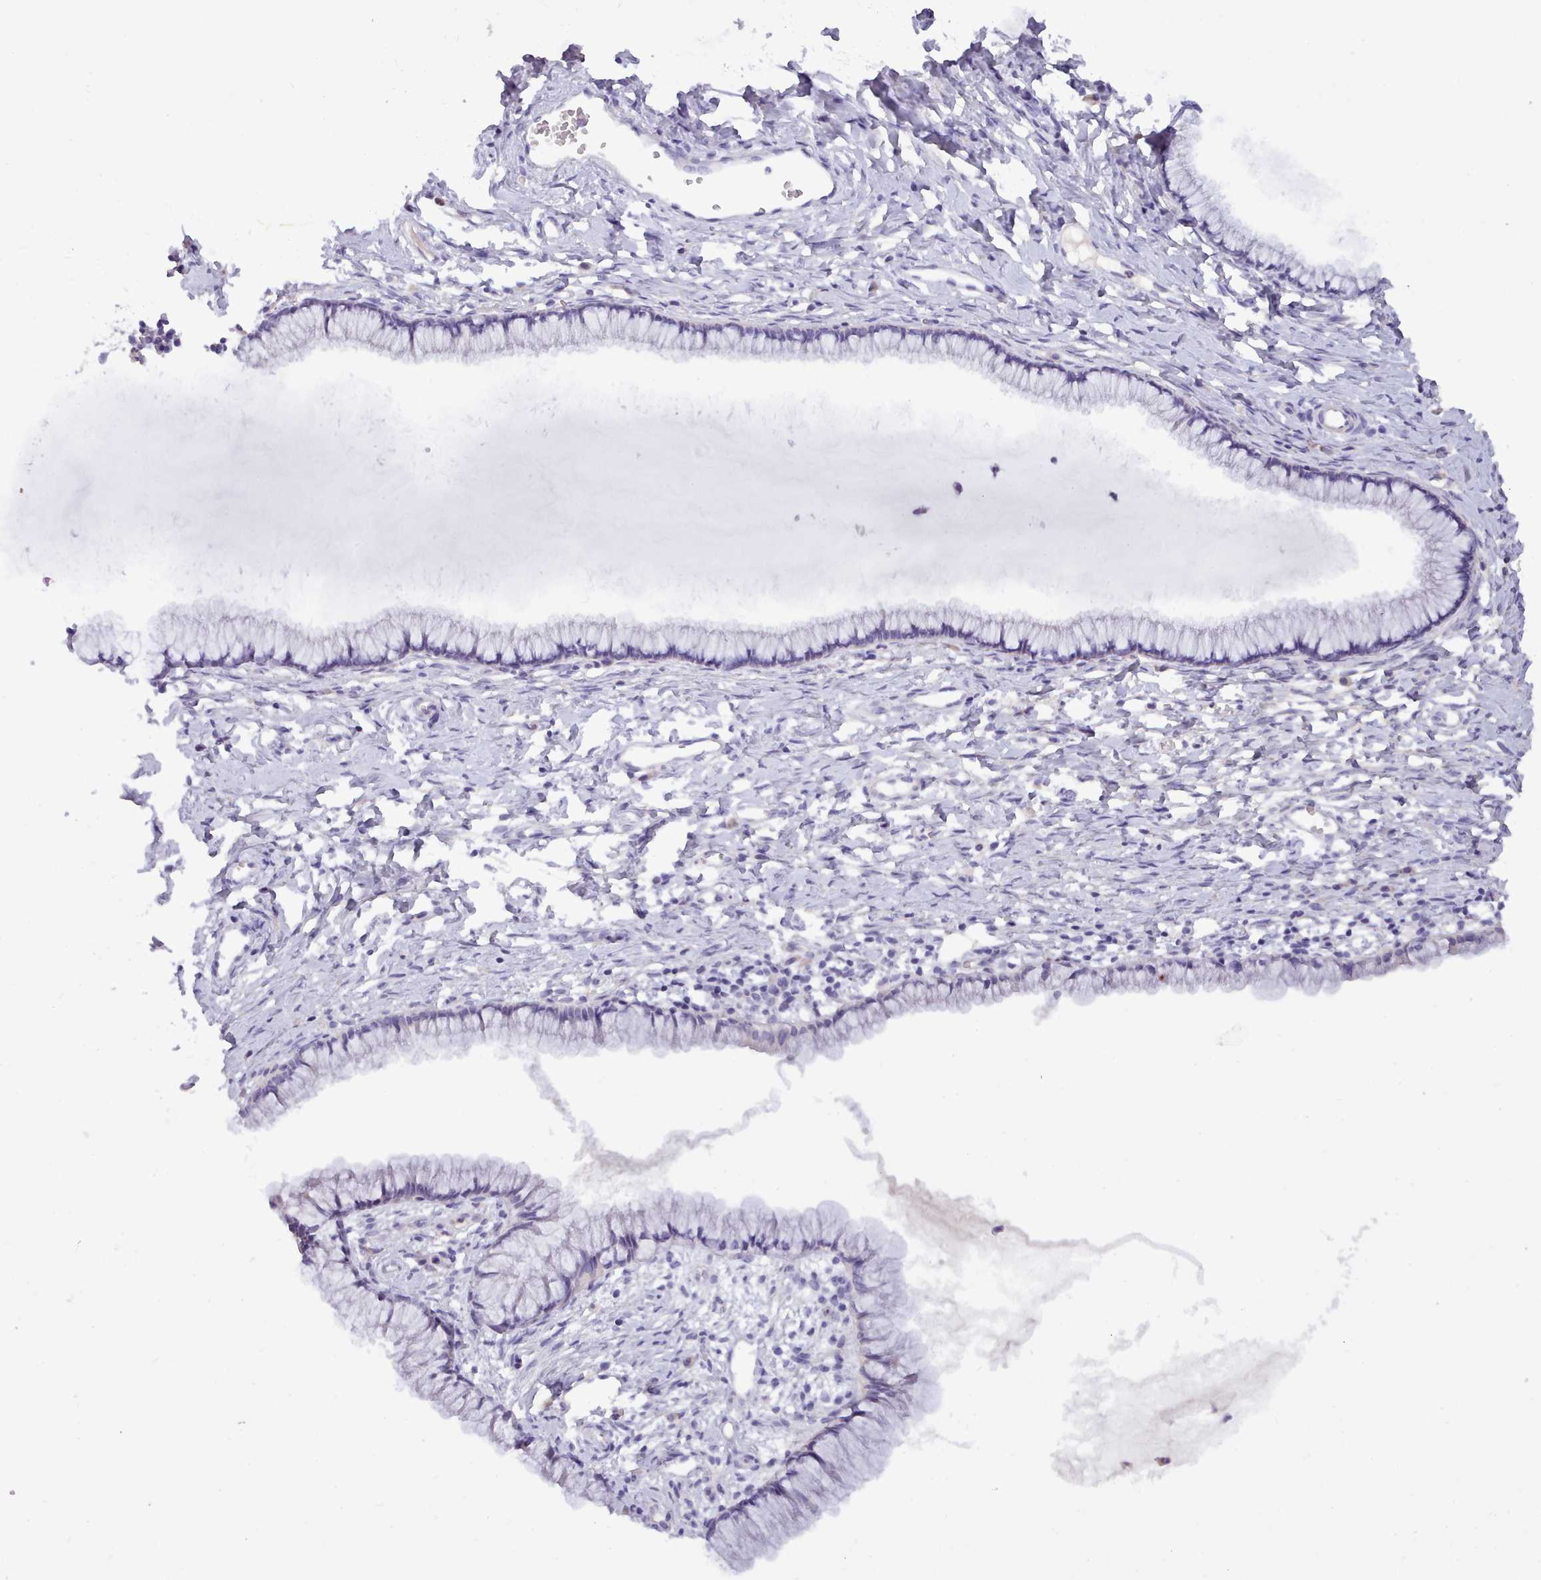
{"staining": {"intensity": "negative", "quantity": "none", "location": "none"}, "tissue": "cervix", "cell_type": "Glandular cells", "image_type": "normal", "snomed": [{"axis": "morphology", "description": "Normal tissue, NOS"}, {"axis": "topography", "description": "Cervix"}], "caption": "Immunohistochemistry image of benign human cervix stained for a protein (brown), which demonstrates no positivity in glandular cells.", "gene": "CYP2A13", "patient": {"sex": "female", "age": 40}}